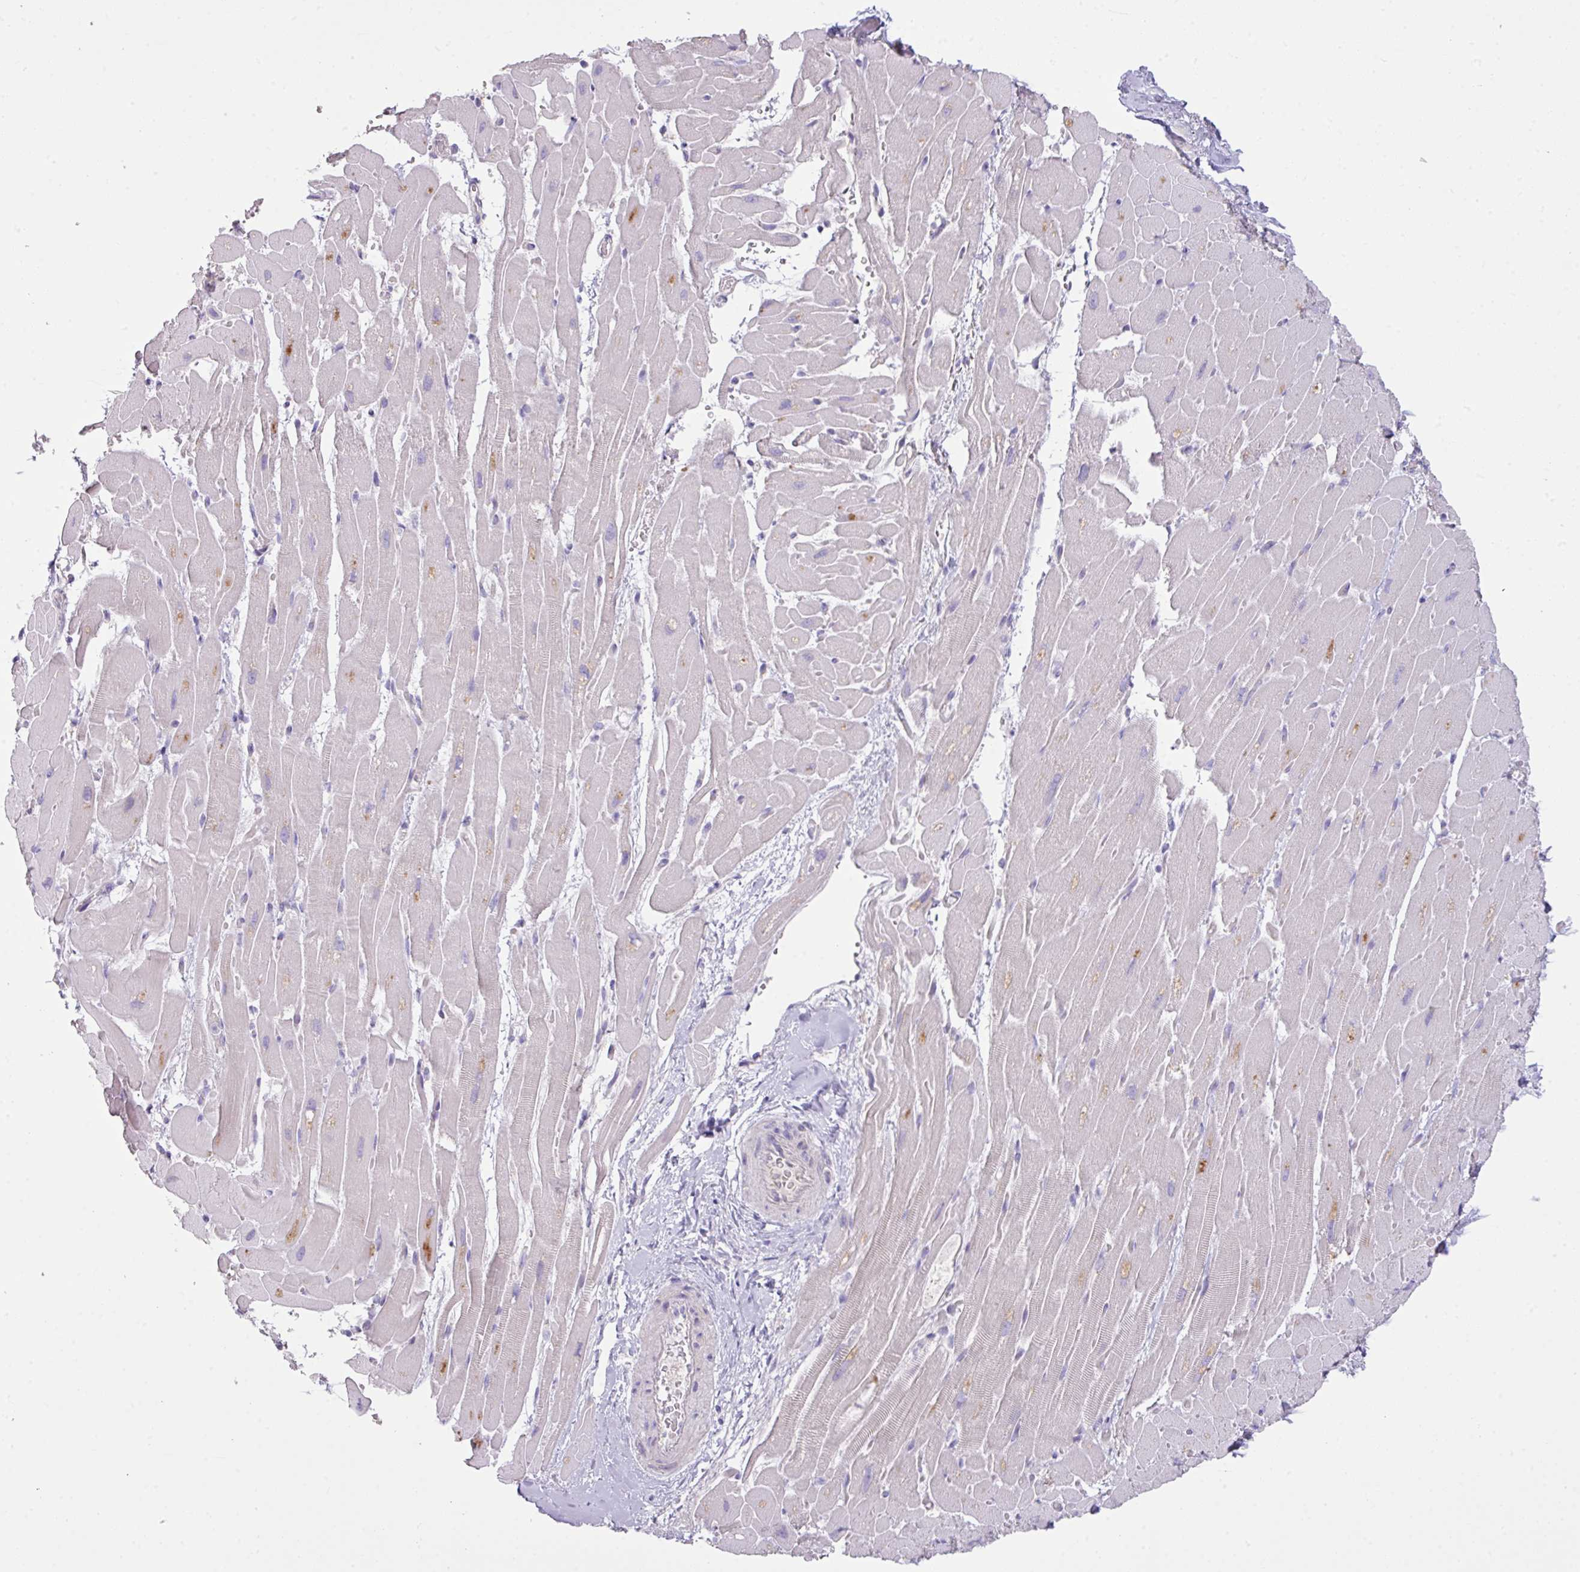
{"staining": {"intensity": "moderate", "quantity": "<25%", "location": "cytoplasmic/membranous"}, "tissue": "heart muscle", "cell_type": "Cardiomyocytes", "image_type": "normal", "snomed": [{"axis": "morphology", "description": "Normal tissue, NOS"}, {"axis": "topography", "description": "Heart"}], "caption": "Protein expression analysis of normal human heart muscle reveals moderate cytoplasmic/membranous positivity in about <25% of cardiomyocytes. Using DAB (brown) and hematoxylin (blue) stains, captured at high magnification using brightfield microscopy.", "gene": "OR6C6", "patient": {"sex": "male", "age": 37}}